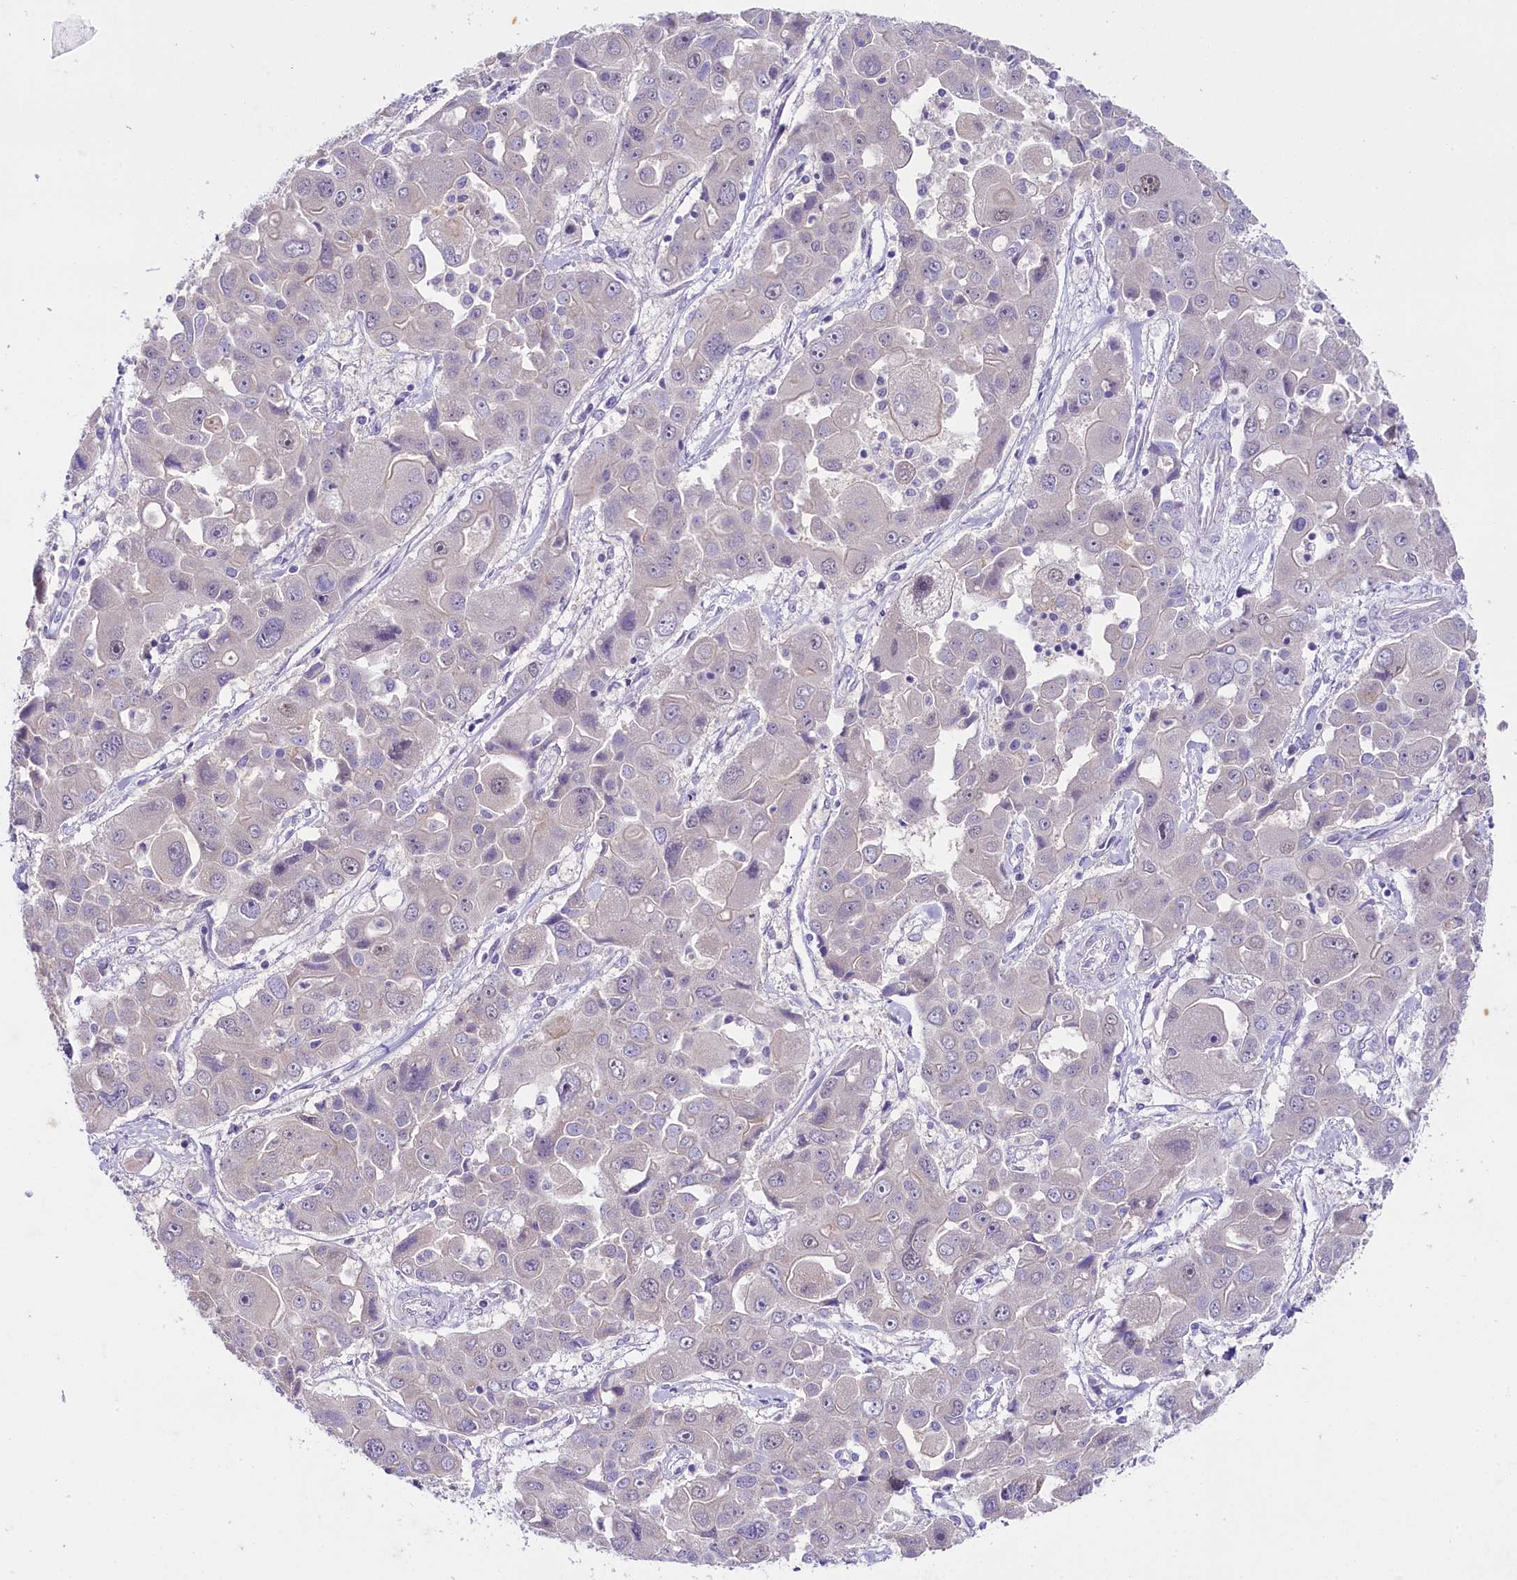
{"staining": {"intensity": "negative", "quantity": "none", "location": "none"}, "tissue": "liver cancer", "cell_type": "Tumor cells", "image_type": "cancer", "snomed": [{"axis": "morphology", "description": "Cholangiocarcinoma"}, {"axis": "topography", "description": "Liver"}], "caption": "Tumor cells show no significant staining in cholangiocarcinoma (liver).", "gene": "OSGEP", "patient": {"sex": "male", "age": 67}}